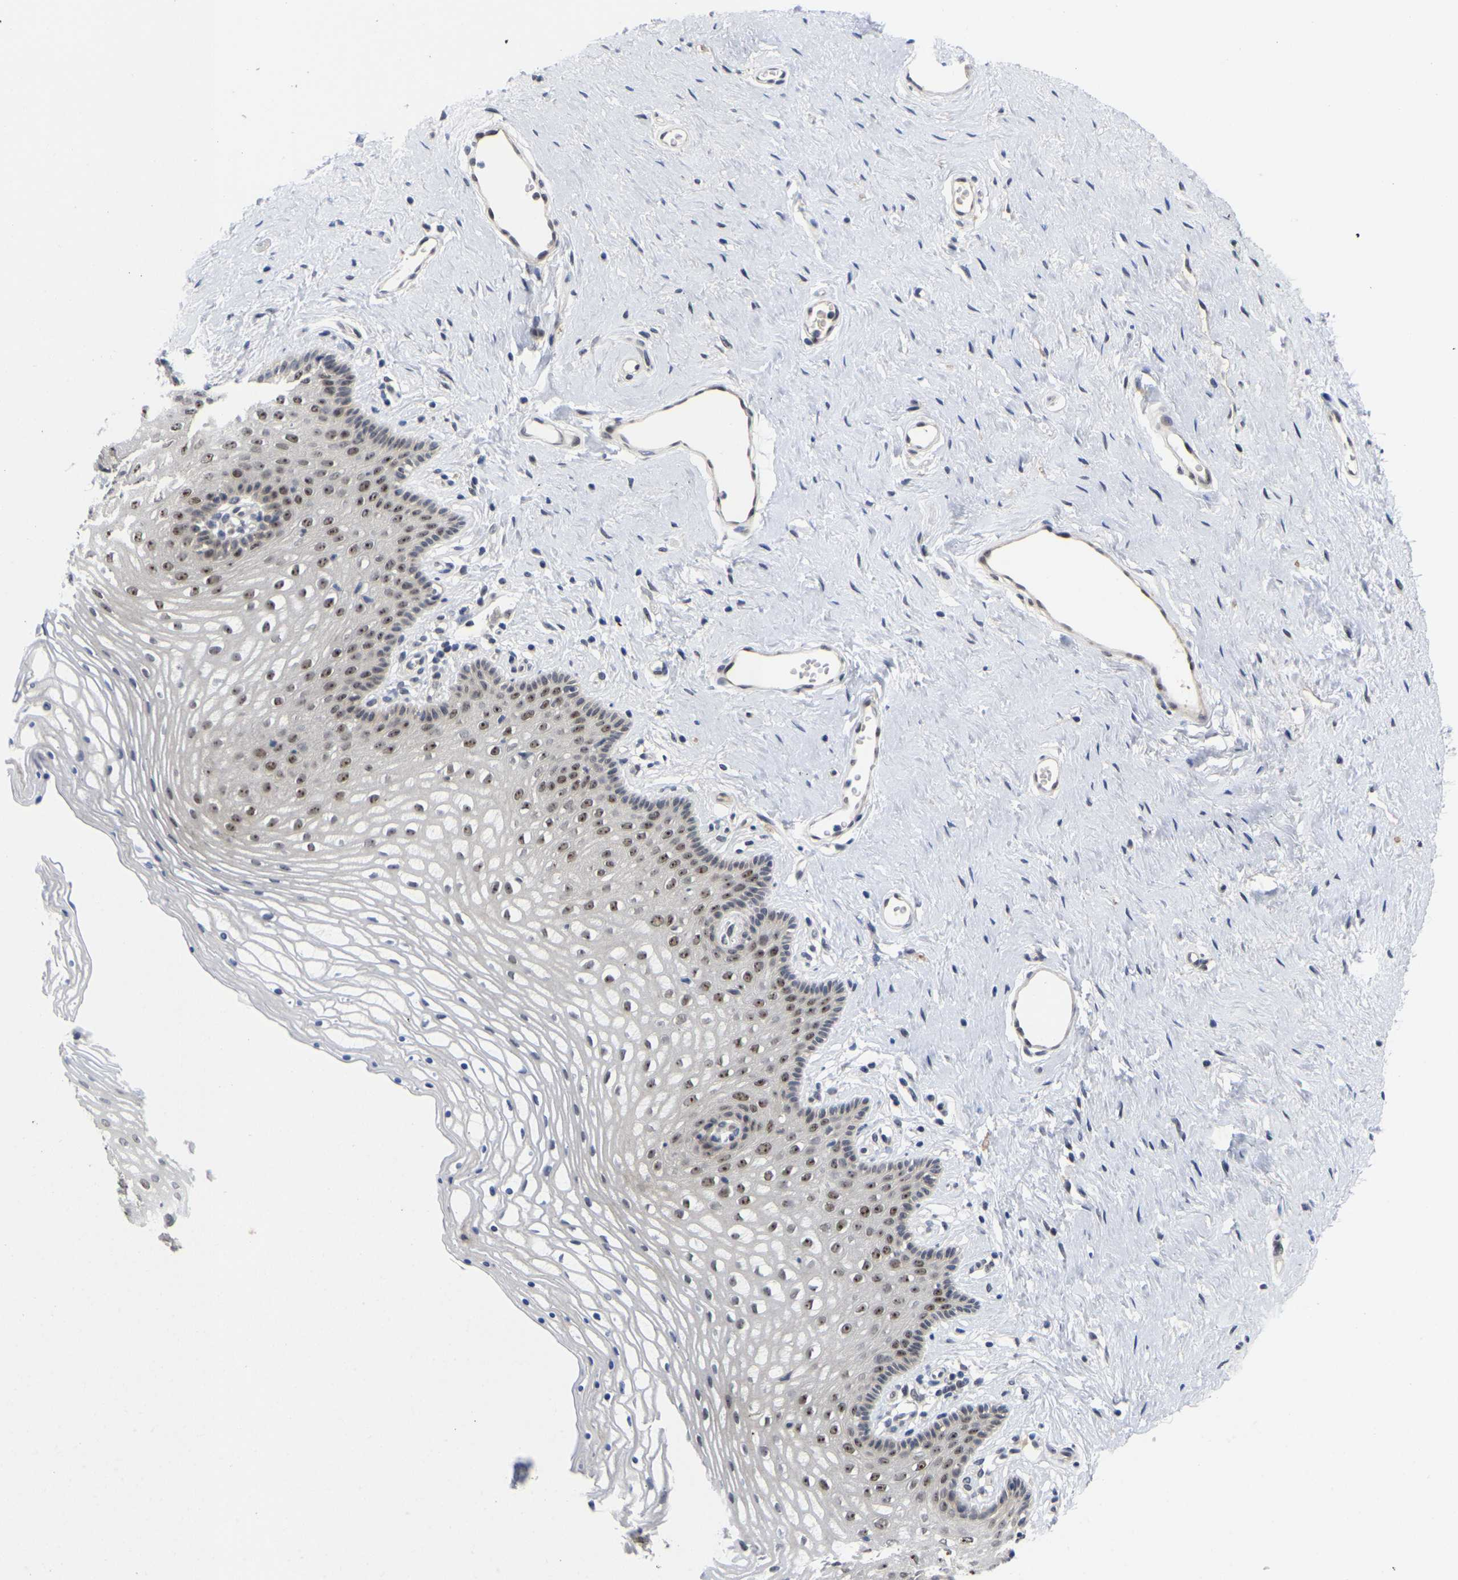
{"staining": {"intensity": "strong", "quantity": "<25%", "location": "nuclear"}, "tissue": "vagina", "cell_type": "Squamous epithelial cells", "image_type": "normal", "snomed": [{"axis": "morphology", "description": "Normal tissue, NOS"}, {"axis": "topography", "description": "Vagina"}], "caption": "Brown immunohistochemical staining in normal vagina demonstrates strong nuclear expression in about <25% of squamous epithelial cells. The protein is shown in brown color, while the nuclei are stained blue.", "gene": "NLE1", "patient": {"sex": "female", "age": 32}}